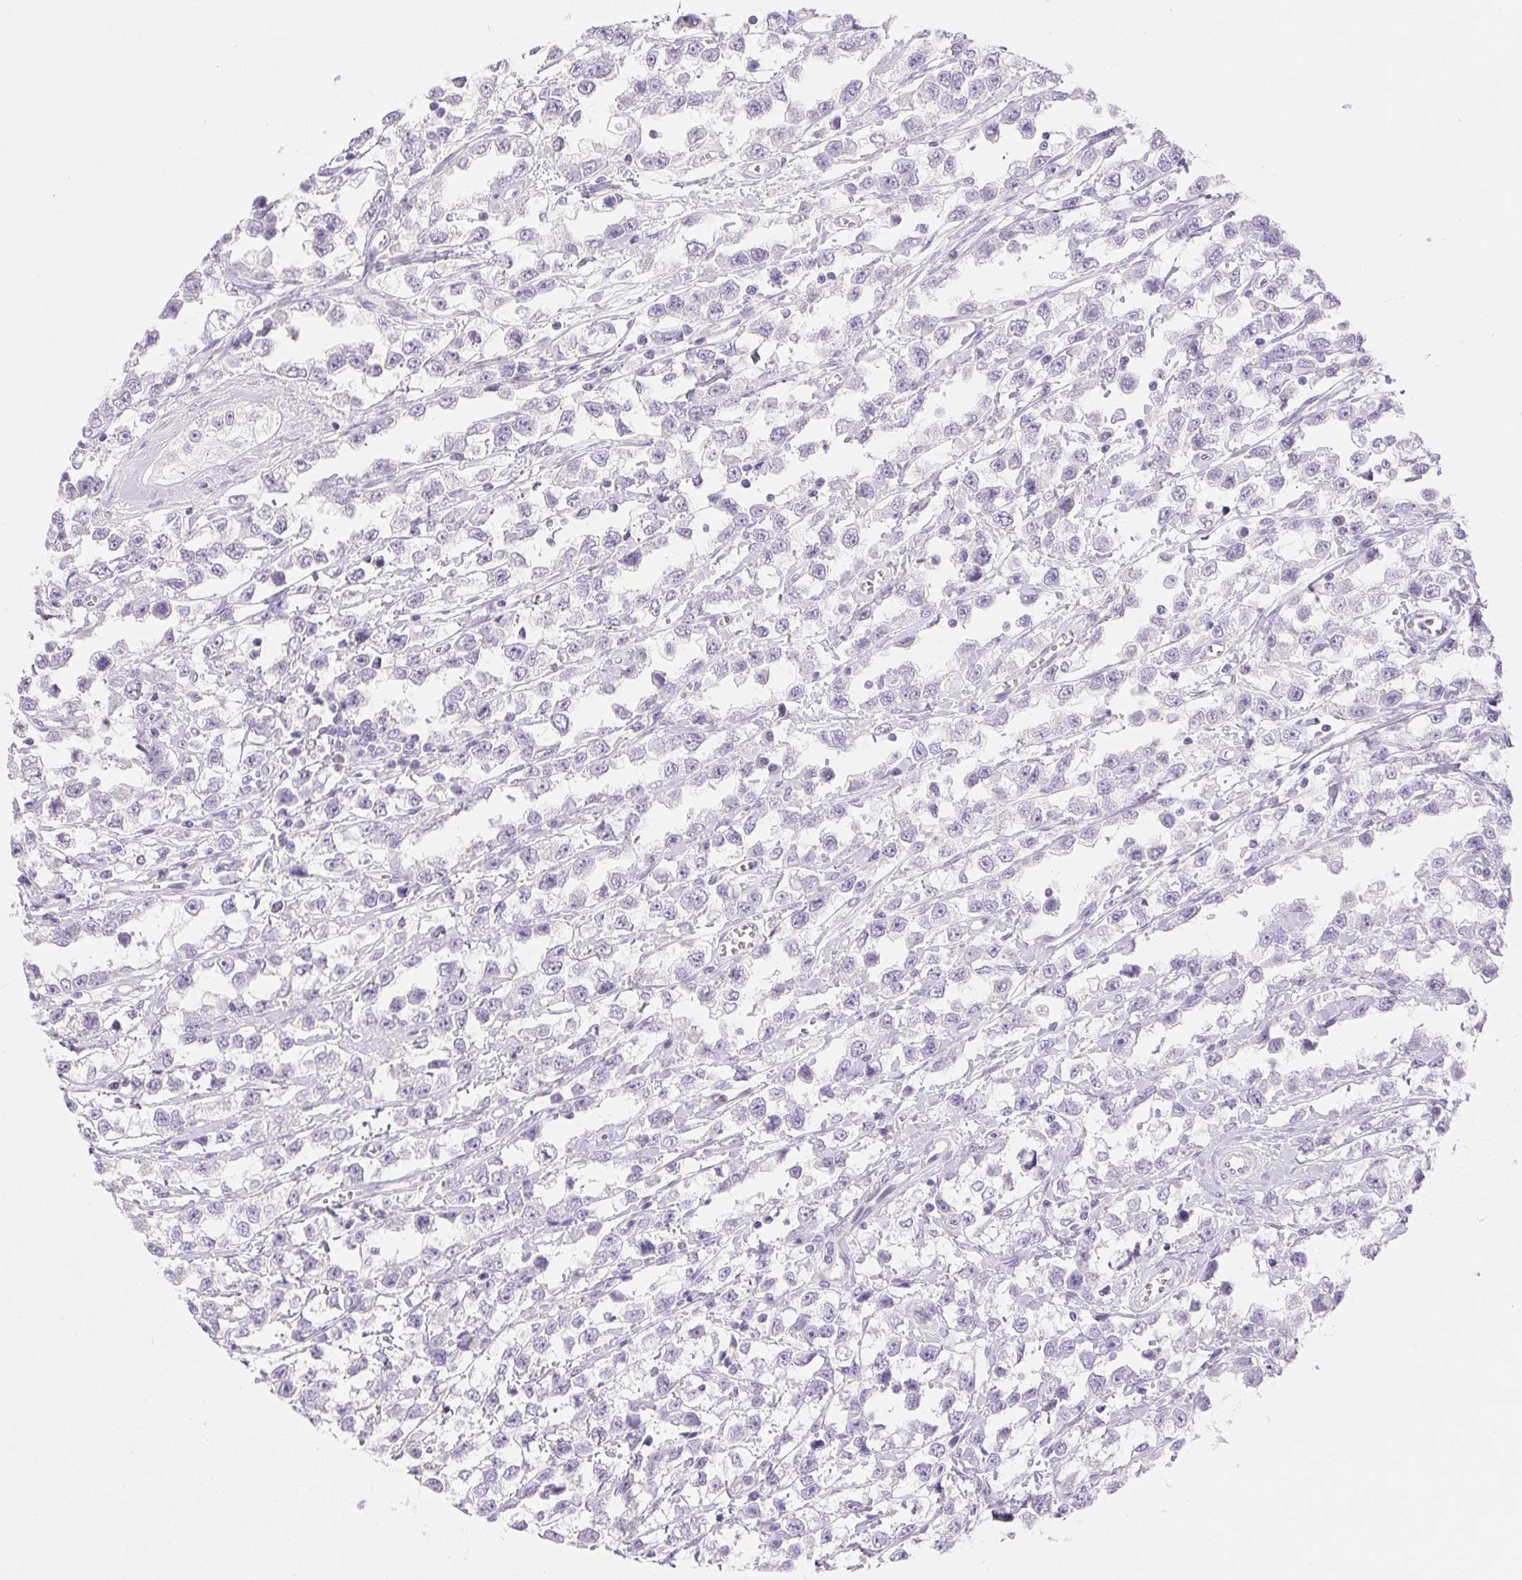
{"staining": {"intensity": "negative", "quantity": "none", "location": "none"}, "tissue": "testis cancer", "cell_type": "Tumor cells", "image_type": "cancer", "snomed": [{"axis": "morphology", "description": "Seminoma, NOS"}, {"axis": "topography", "description": "Testis"}], "caption": "Testis cancer (seminoma) stained for a protein using IHC reveals no expression tumor cells.", "gene": "CLDN16", "patient": {"sex": "male", "age": 34}}